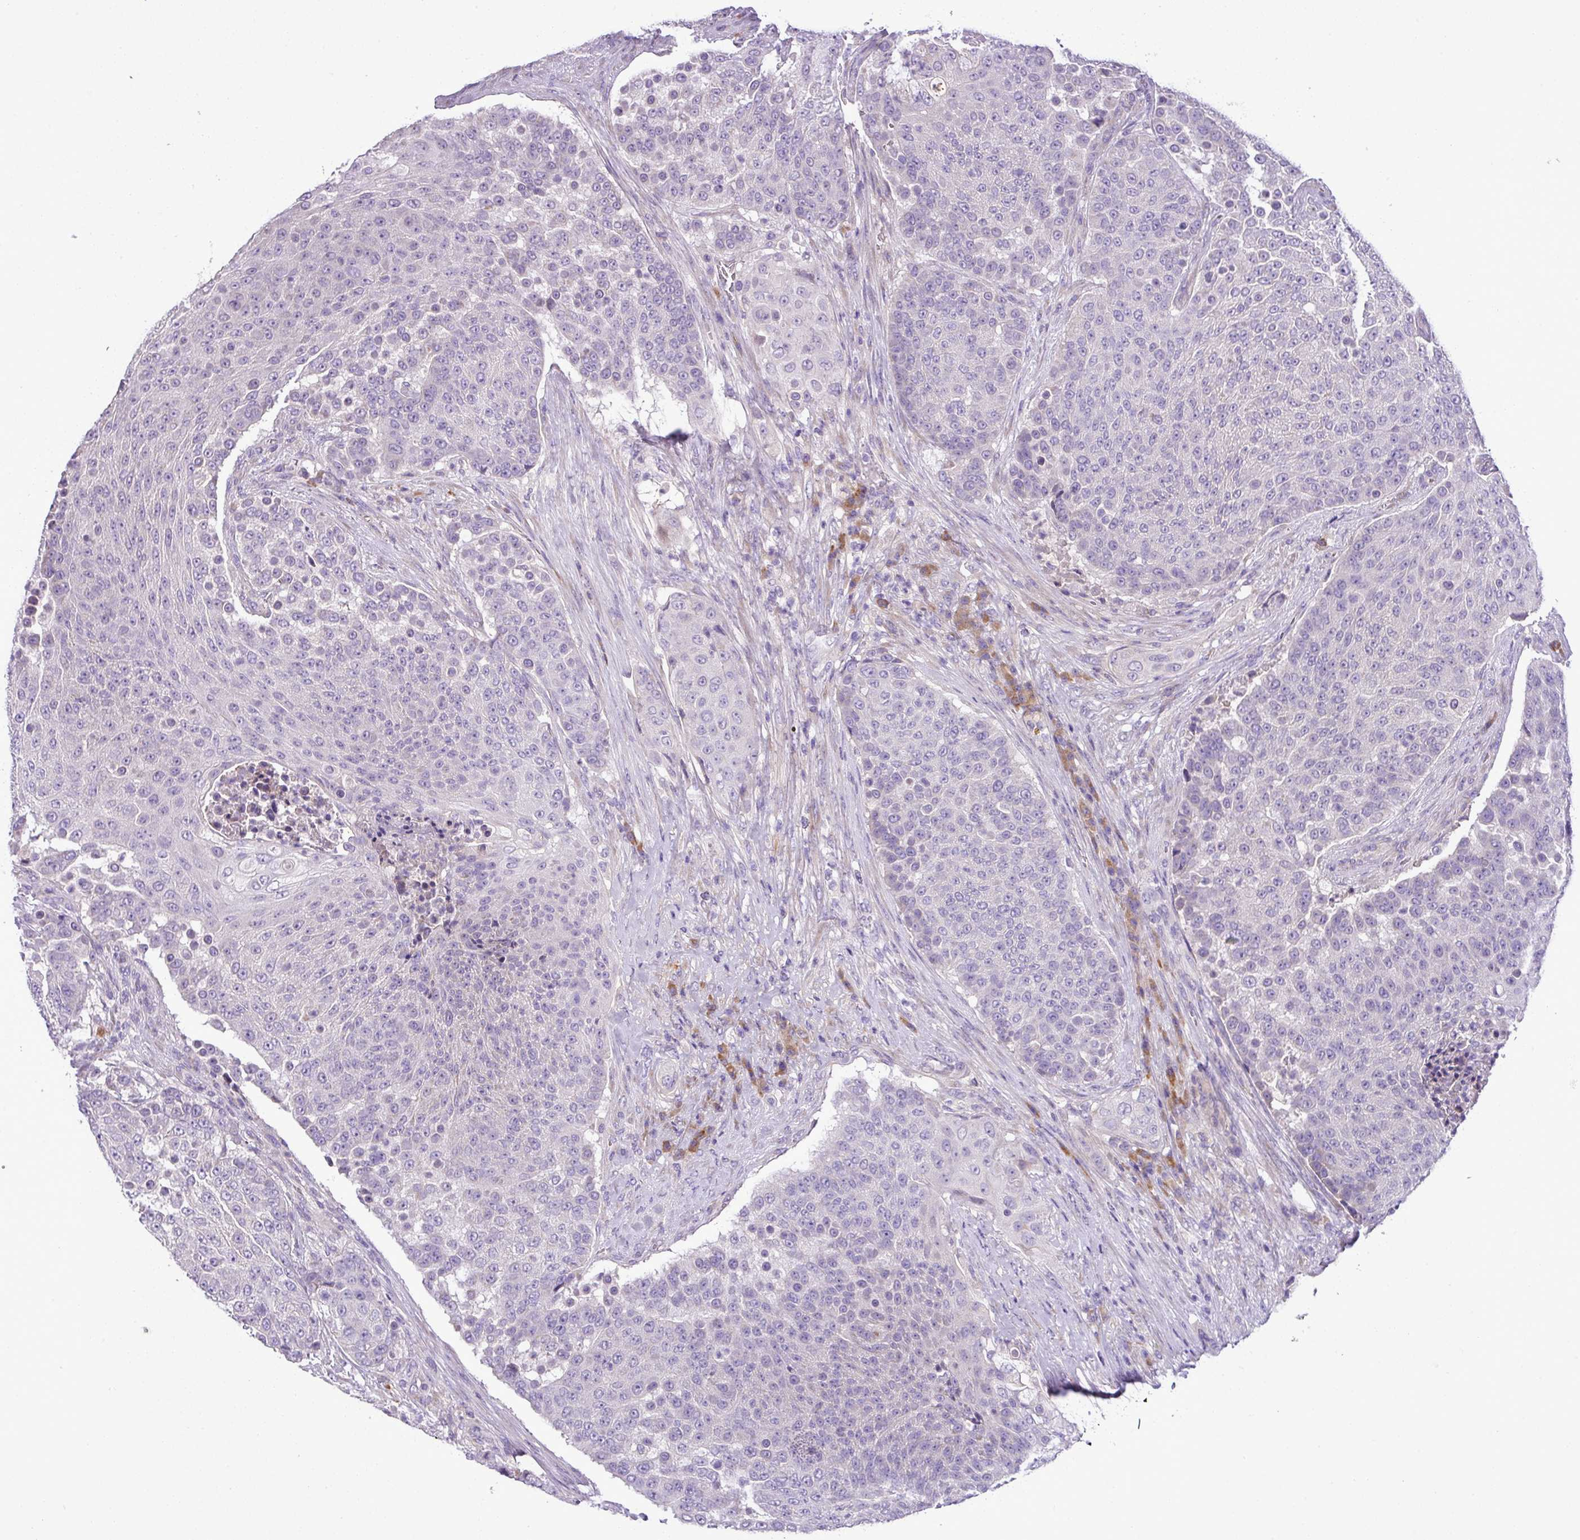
{"staining": {"intensity": "negative", "quantity": "none", "location": "none"}, "tissue": "urothelial cancer", "cell_type": "Tumor cells", "image_type": "cancer", "snomed": [{"axis": "morphology", "description": "Urothelial carcinoma, High grade"}, {"axis": "topography", "description": "Urinary bladder"}], "caption": "High power microscopy histopathology image of an immunohistochemistry image of urothelial carcinoma (high-grade), revealing no significant expression in tumor cells.", "gene": "MOCS3", "patient": {"sex": "female", "age": 63}}